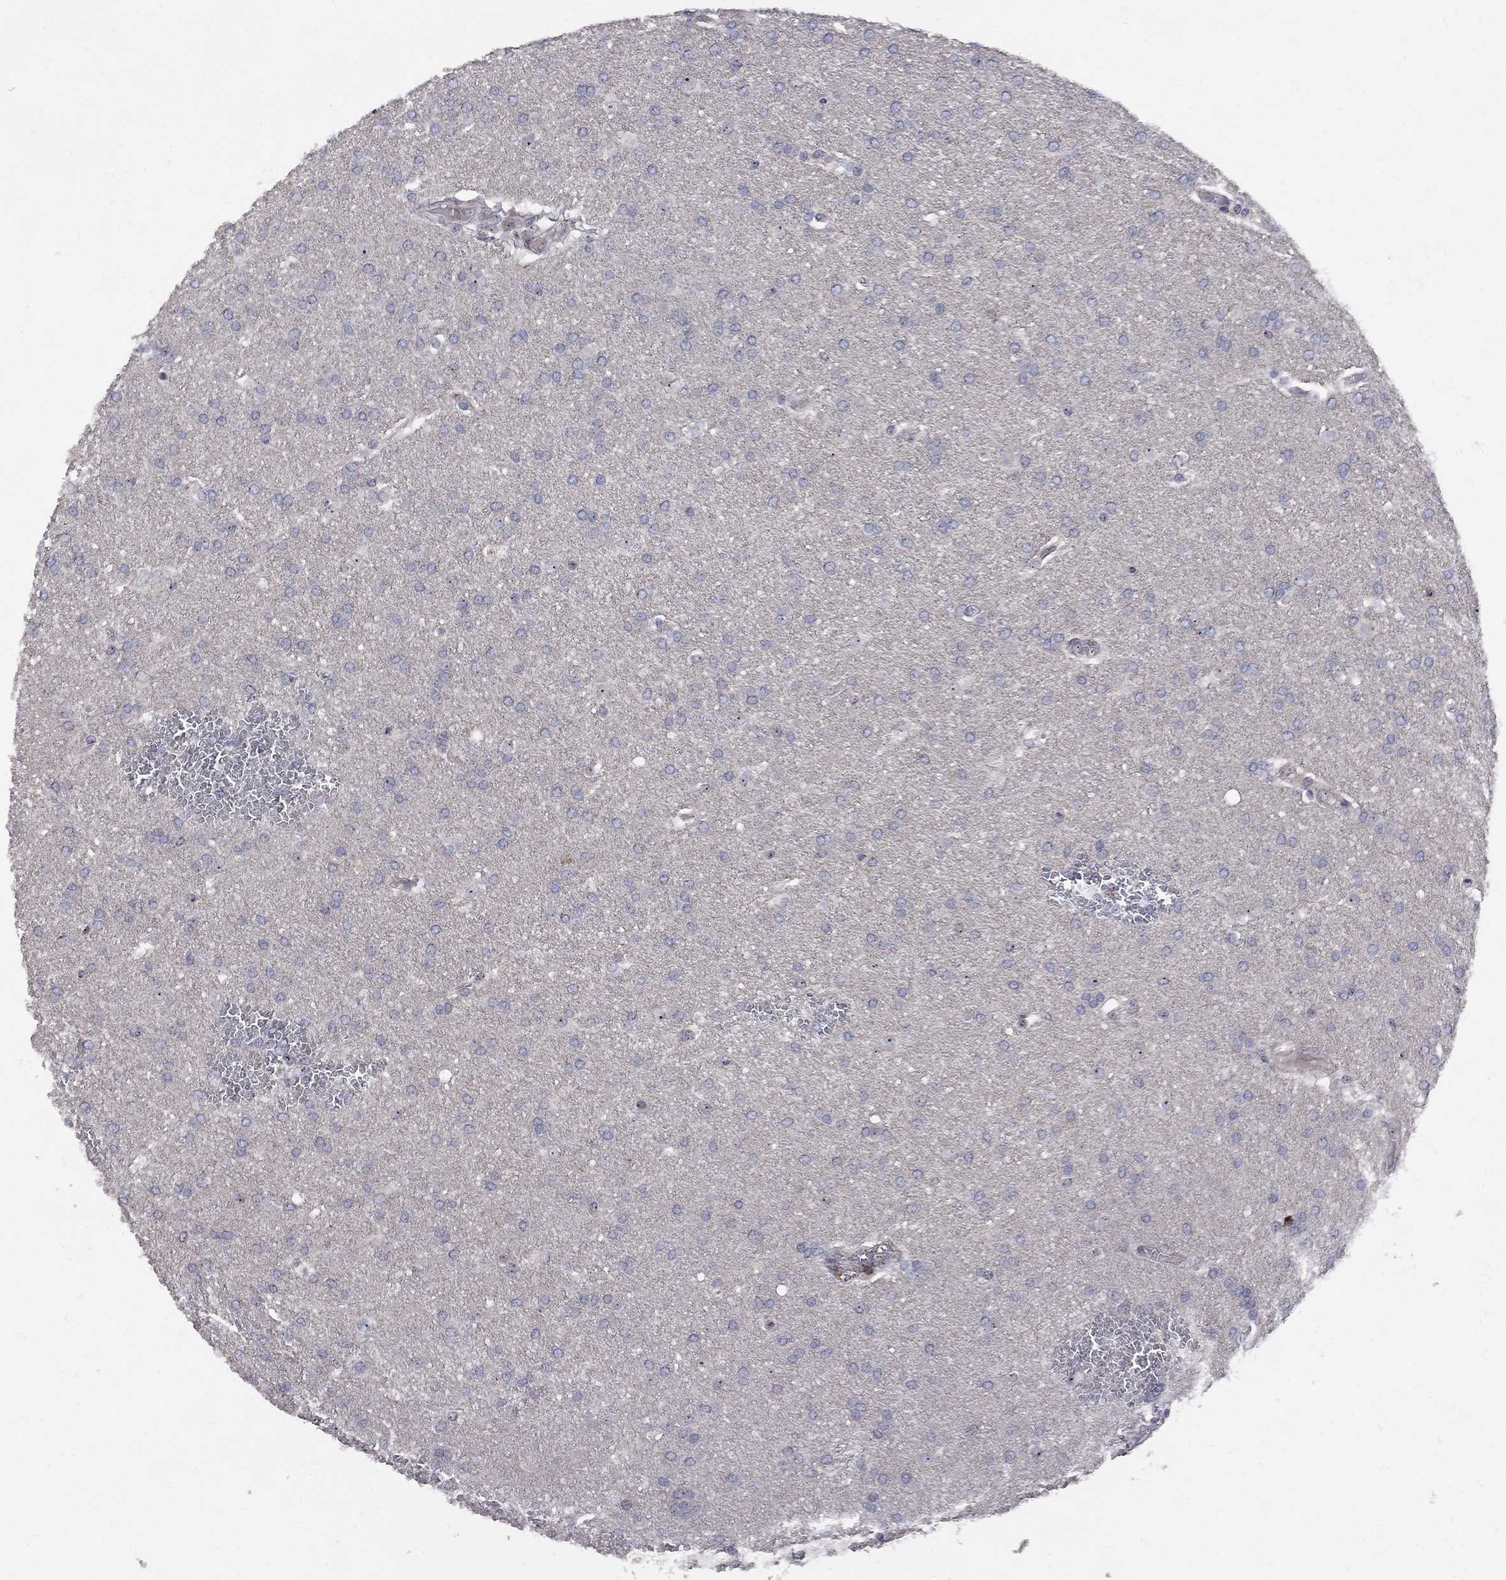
{"staining": {"intensity": "strong", "quantity": "<25%", "location": "nuclear"}, "tissue": "glioma", "cell_type": "Tumor cells", "image_type": "cancer", "snomed": [{"axis": "morphology", "description": "Glioma, malignant, Low grade"}, {"axis": "topography", "description": "Brain"}], "caption": "This is a histology image of immunohistochemistry staining of malignant glioma (low-grade), which shows strong expression in the nuclear of tumor cells.", "gene": "DHX33", "patient": {"sex": "female", "age": 32}}